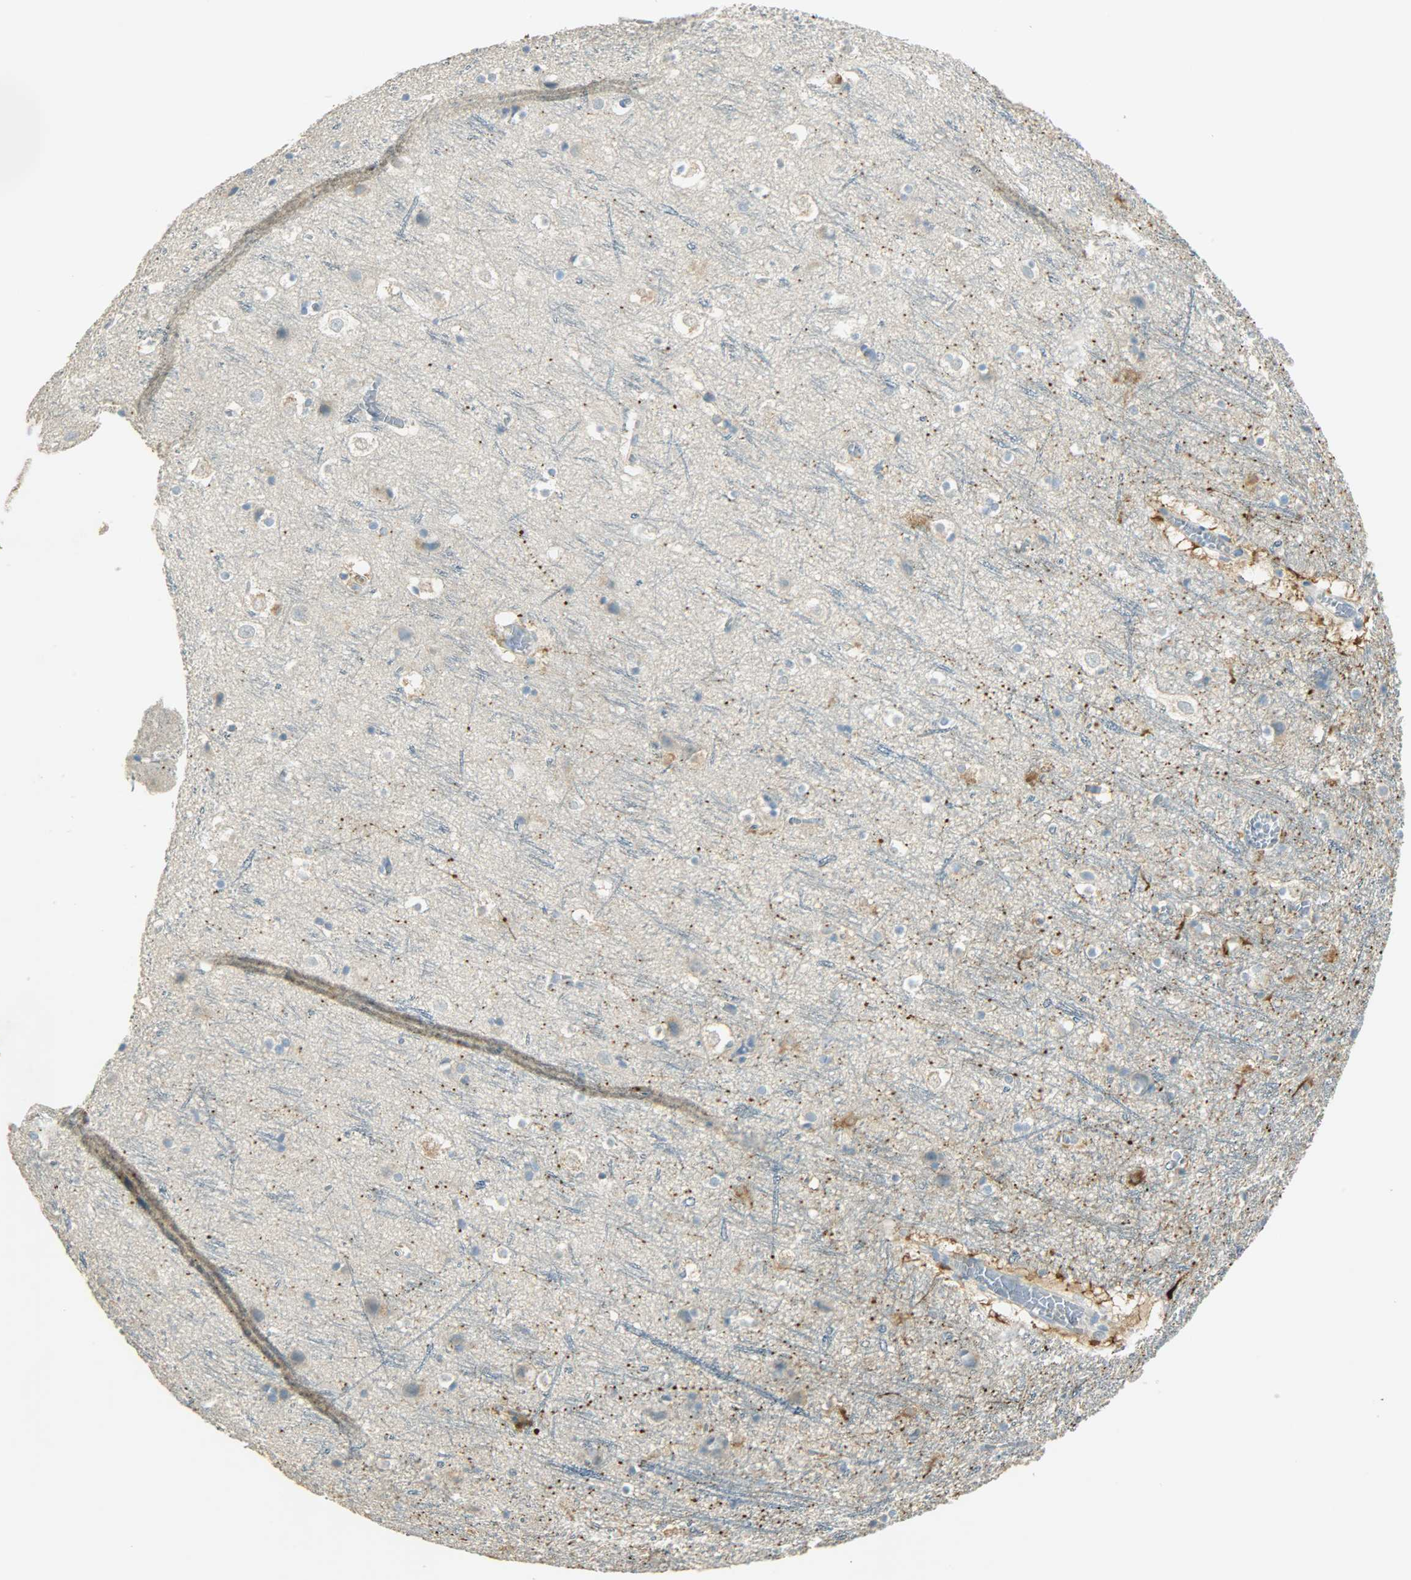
{"staining": {"intensity": "negative", "quantity": "none", "location": "none"}, "tissue": "cerebral cortex", "cell_type": "Endothelial cells", "image_type": "normal", "snomed": [{"axis": "morphology", "description": "Normal tissue, NOS"}, {"axis": "topography", "description": "Cerebral cortex"}], "caption": "A high-resolution image shows immunohistochemistry staining of normal cerebral cortex, which reveals no significant staining in endothelial cells. The staining was performed using DAB to visualize the protein expression in brown, while the nuclei were stained in blue with hematoxylin (Magnification: 20x).", "gene": "TPX2", "patient": {"sex": "male", "age": 45}}